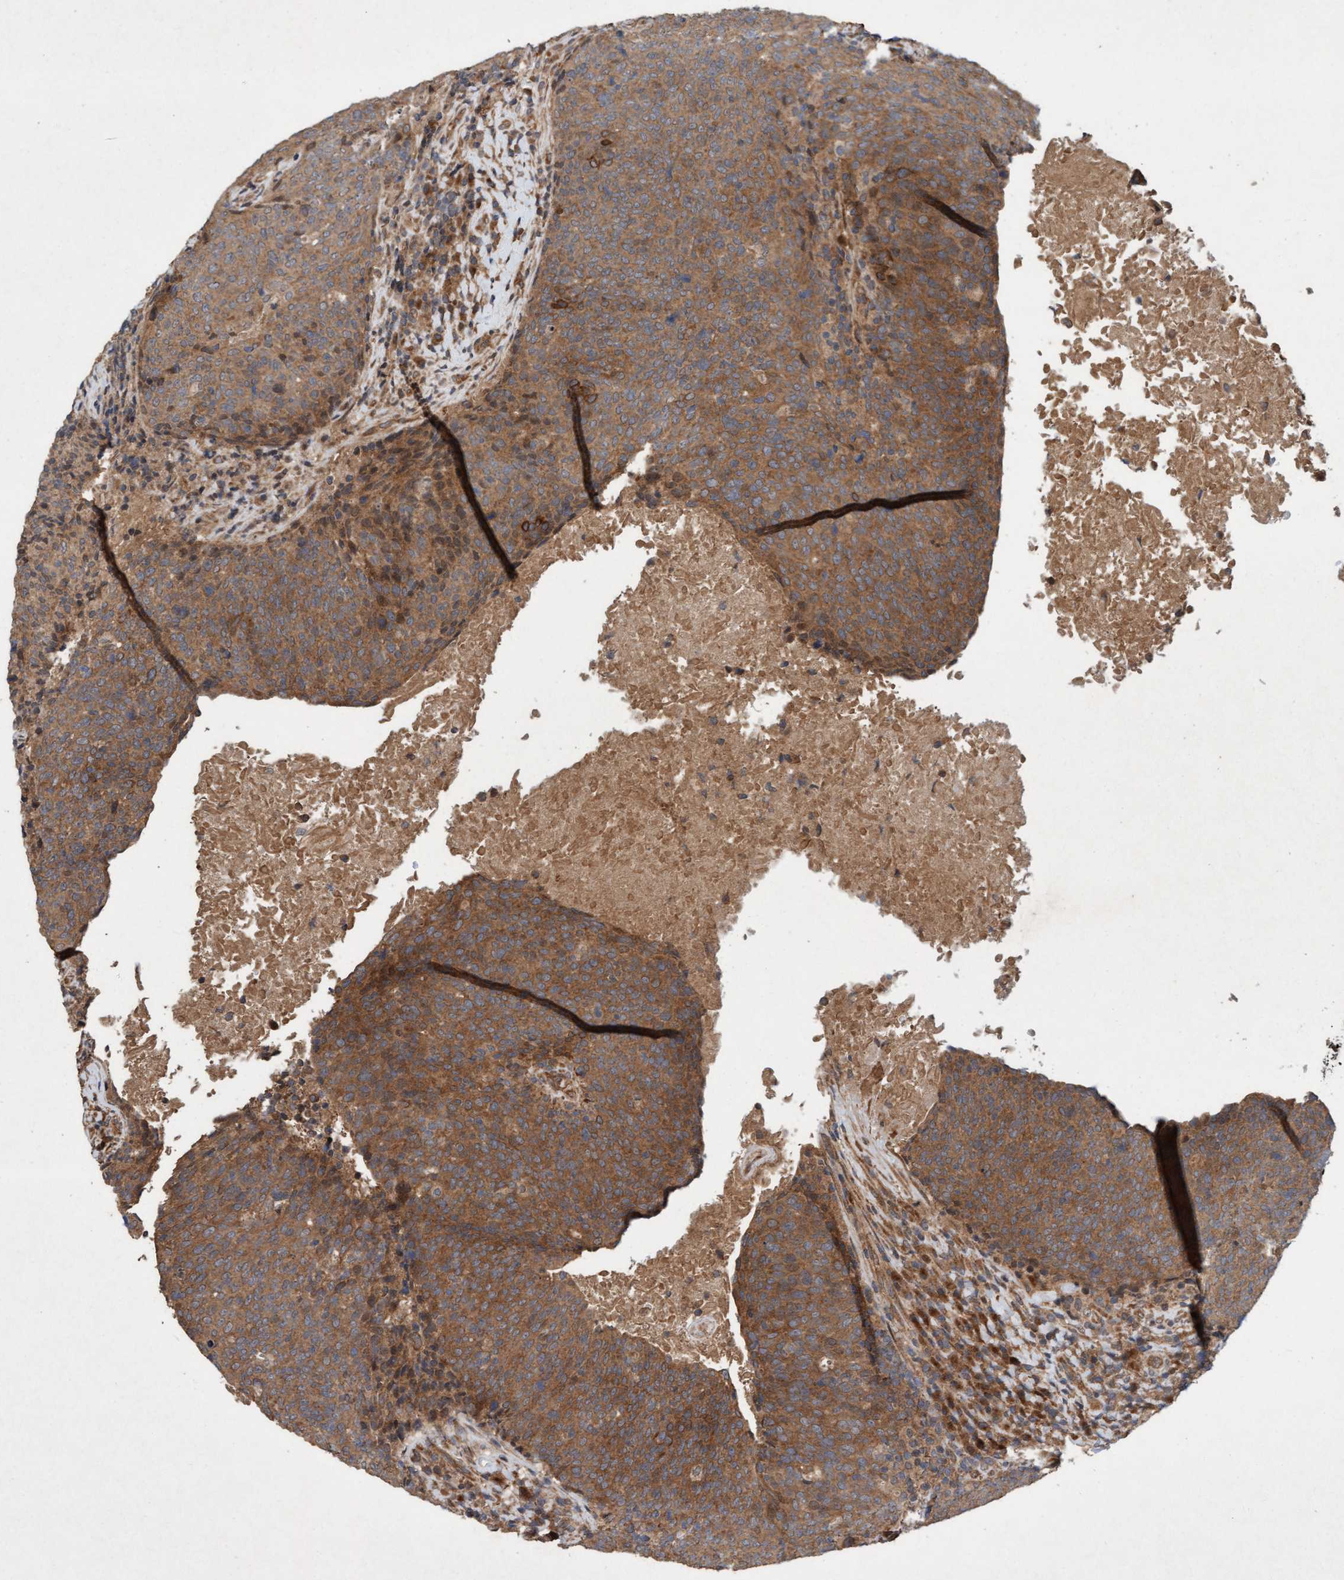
{"staining": {"intensity": "moderate", "quantity": ">75%", "location": "cytoplasmic/membranous,nuclear"}, "tissue": "head and neck cancer", "cell_type": "Tumor cells", "image_type": "cancer", "snomed": [{"axis": "morphology", "description": "Squamous cell carcinoma, NOS"}, {"axis": "morphology", "description": "Squamous cell carcinoma, metastatic, NOS"}, {"axis": "topography", "description": "Lymph node"}, {"axis": "topography", "description": "Head-Neck"}], "caption": "High-power microscopy captured an IHC histopathology image of head and neck cancer (metastatic squamous cell carcinoma), revealing moderate cytoplasmic/membranous and nuclear expression in about >75% of tumor cells. (DAB (3,3'-diaminobenzidine) IHC with brightfield microscopy, high magnification).", "gene": "MLXIP", "patient": {"sex": "male", "age": 62}}